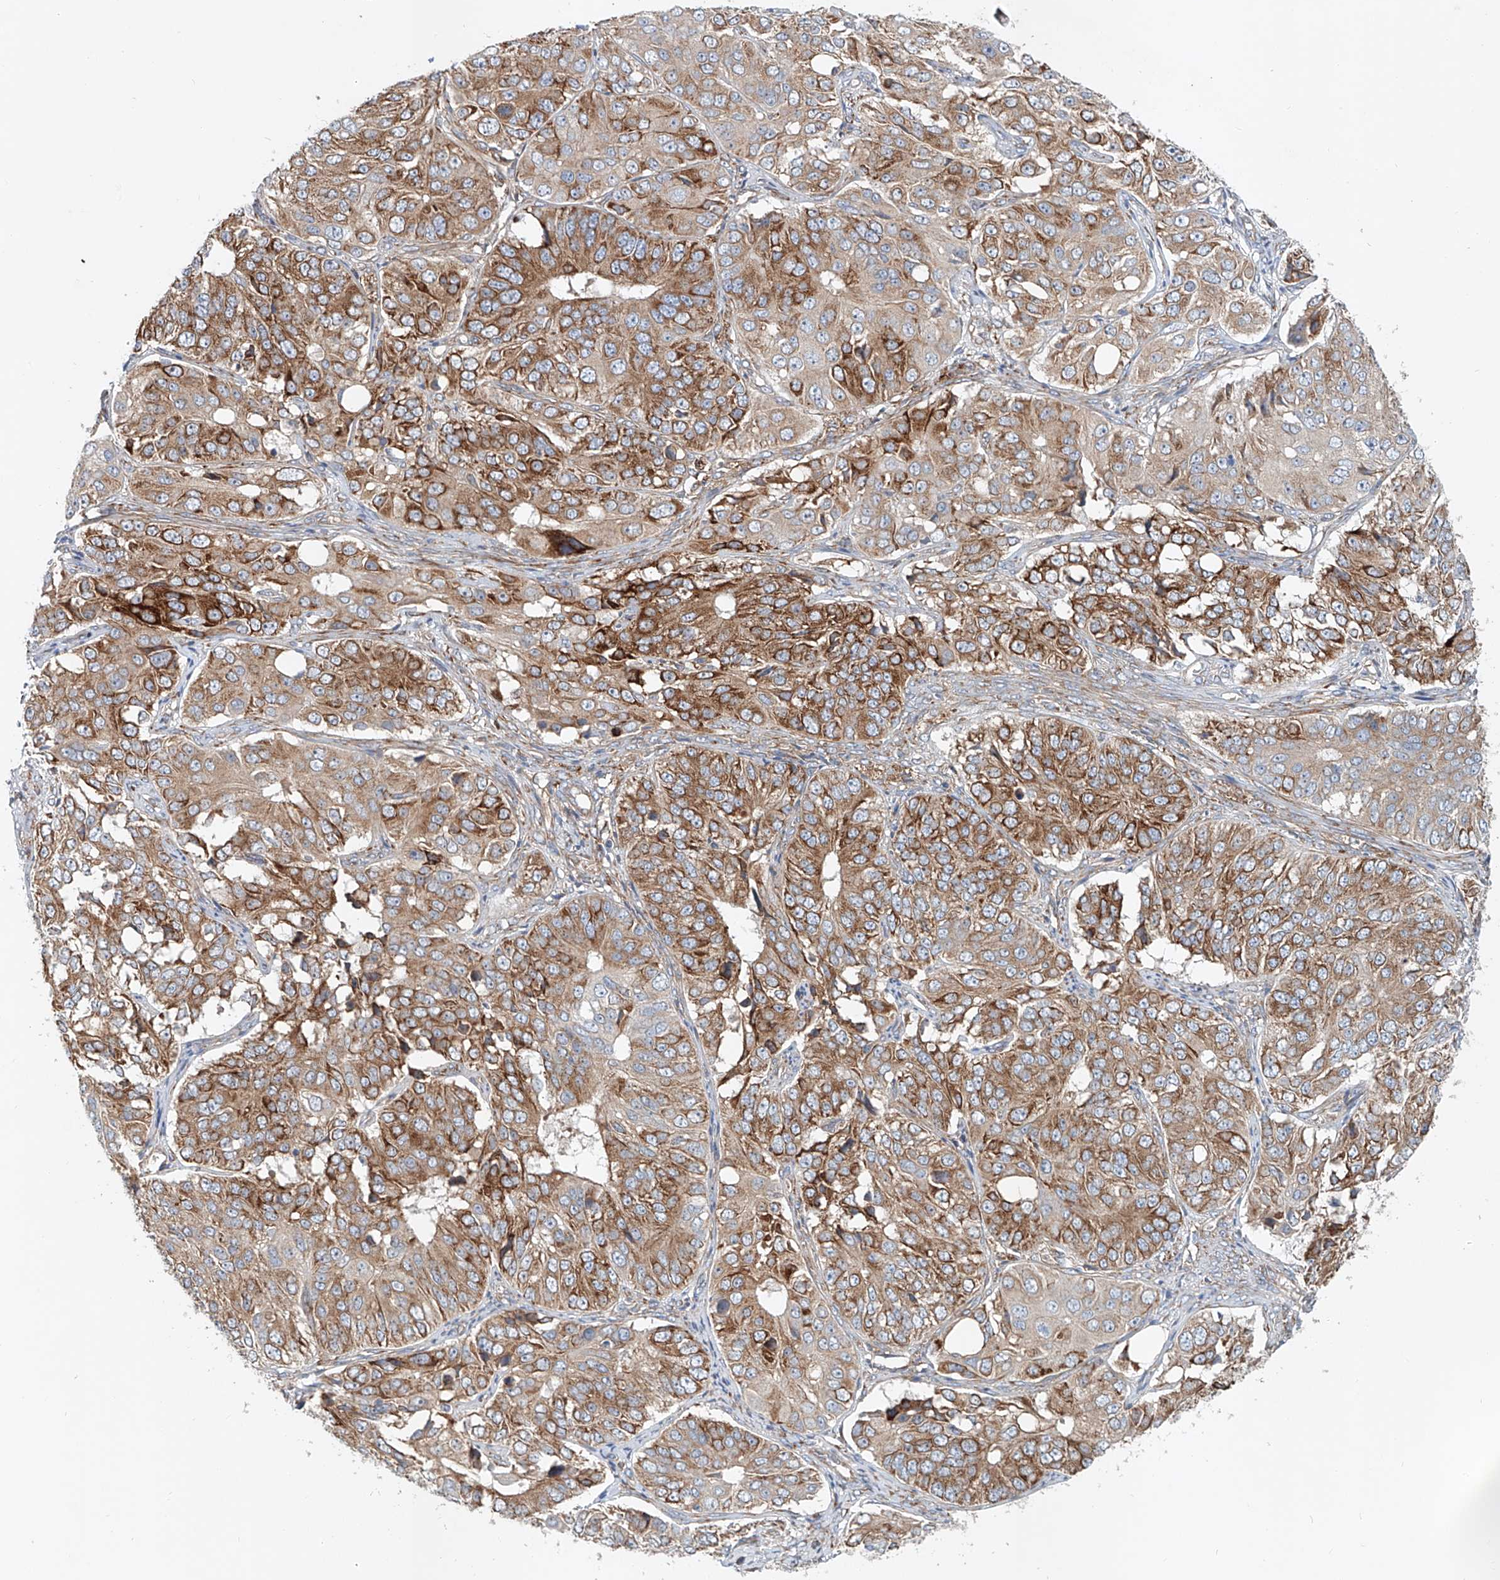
{"staining": {"intensity": "moderate", "quantity": ">75%", "location": "cytoplasmic/membranous"}, "tissue": "ovarian cancer", "cell_type": "Tumor cells", "image_type": "cancer", "snomed": [{"axis": "morphology", "description": "Carcinoma, endometroid"}, {"axis": "topography", "description": "Ovary"}], "caption": "Immunohistochemical staining of human ovarian cancer (endometroid carcinoma) shows medium levels of moderate cytoplasmic/membranous protein positivity in about >75% of tumor cells.", "gene": "SNAP29", "patient": {"sex": "female", "age": 51}}